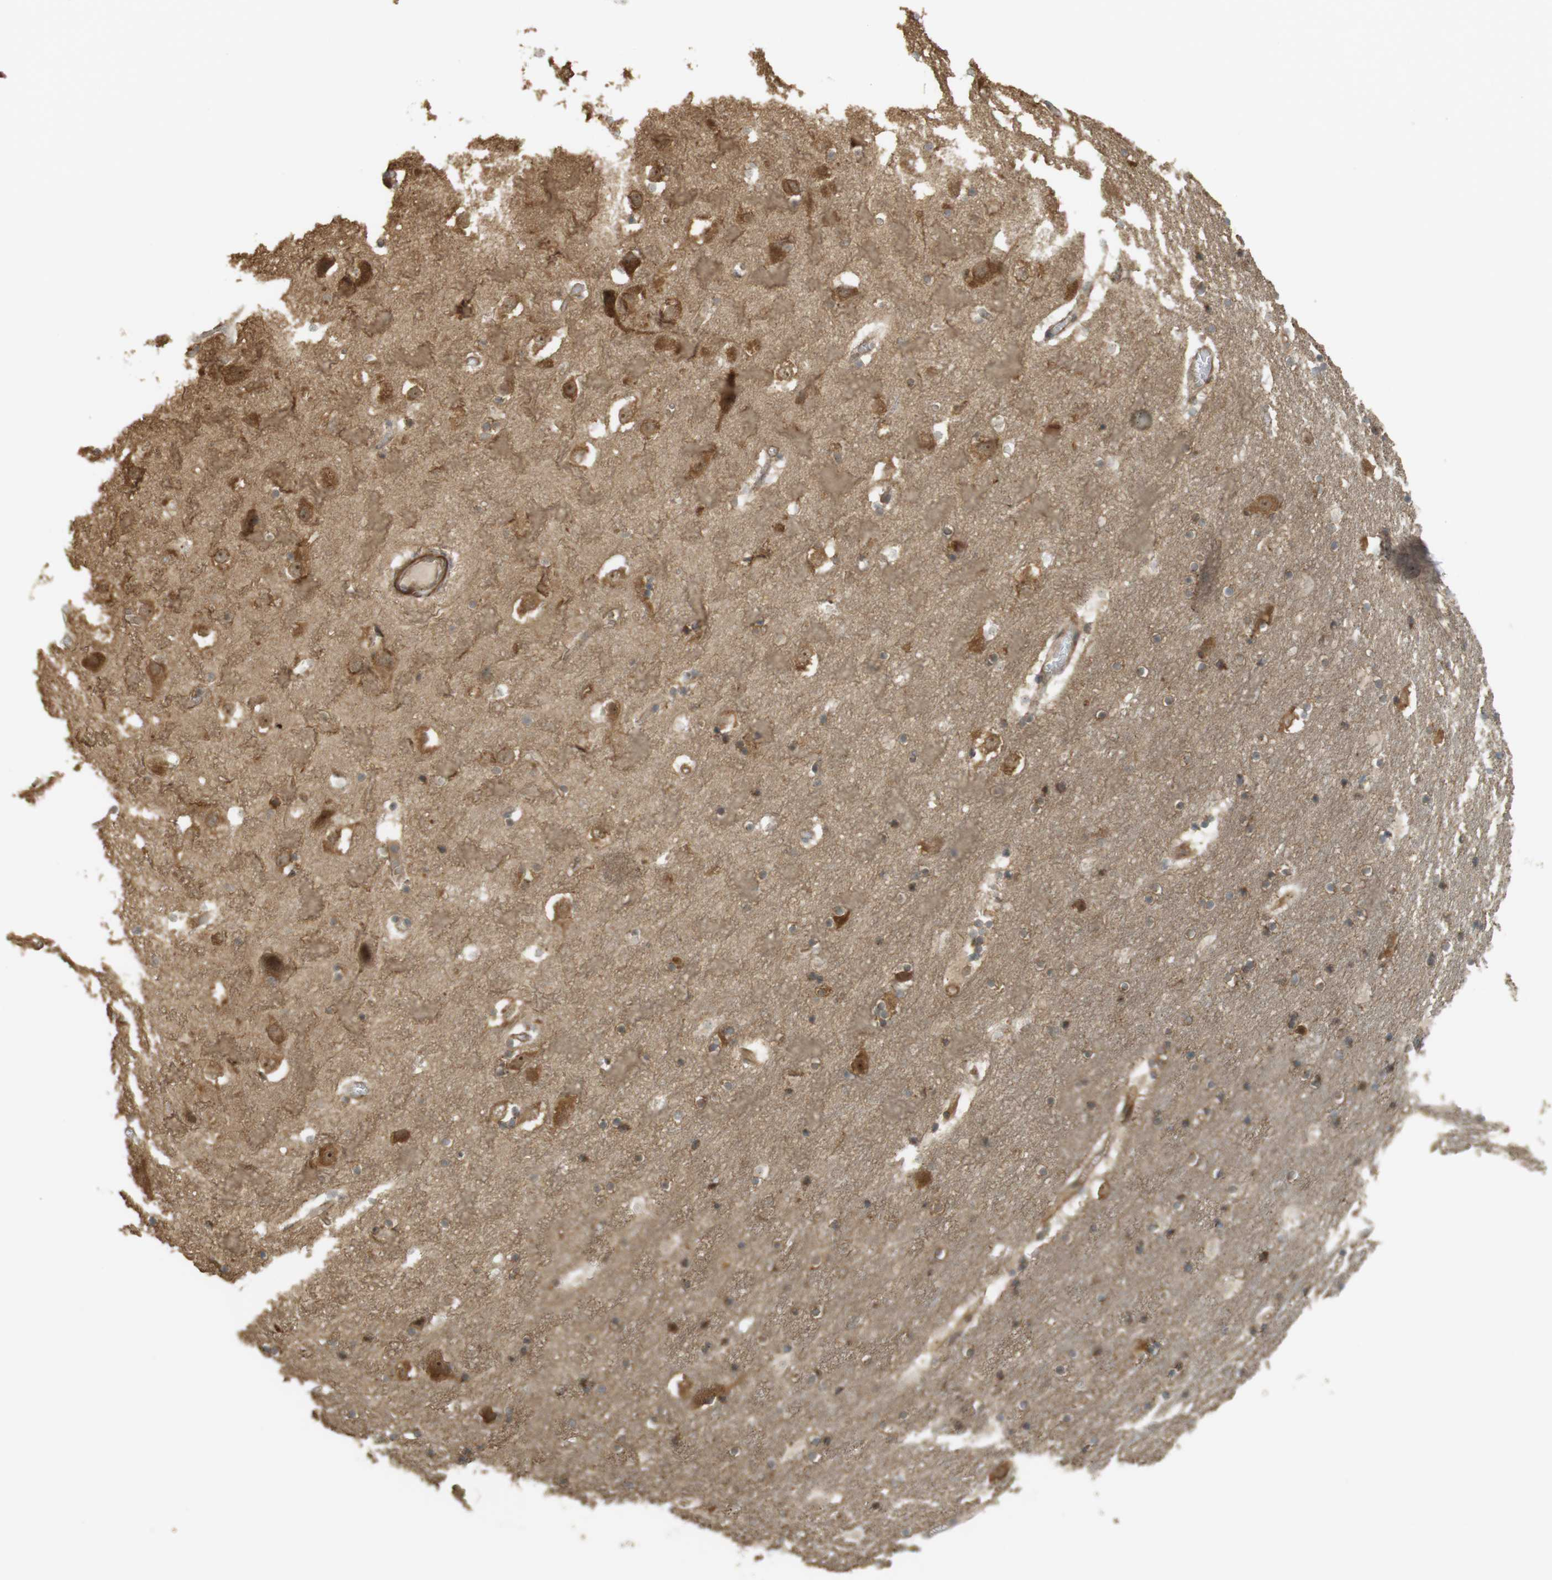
{"staining": {"intensity": "moderate", "quantity": ">75%", "location": "cytoplasmic/membranous"}, "tissue": "hippocampus", "cell_type": "Glial cells", "image_type": "normal", "snomed": [{"axis": "morphology", "description": "Normal tissue, NOS"}, {"axis": "topography", "description": "Hippocampus"}], "caption": "A brown stain labels moderate cytoplasmic/membranous expression of a protein in glial cells of benign human hippocampus.", "gene": "PA2G4", "patient": {"sex": "male", "age": 45}}